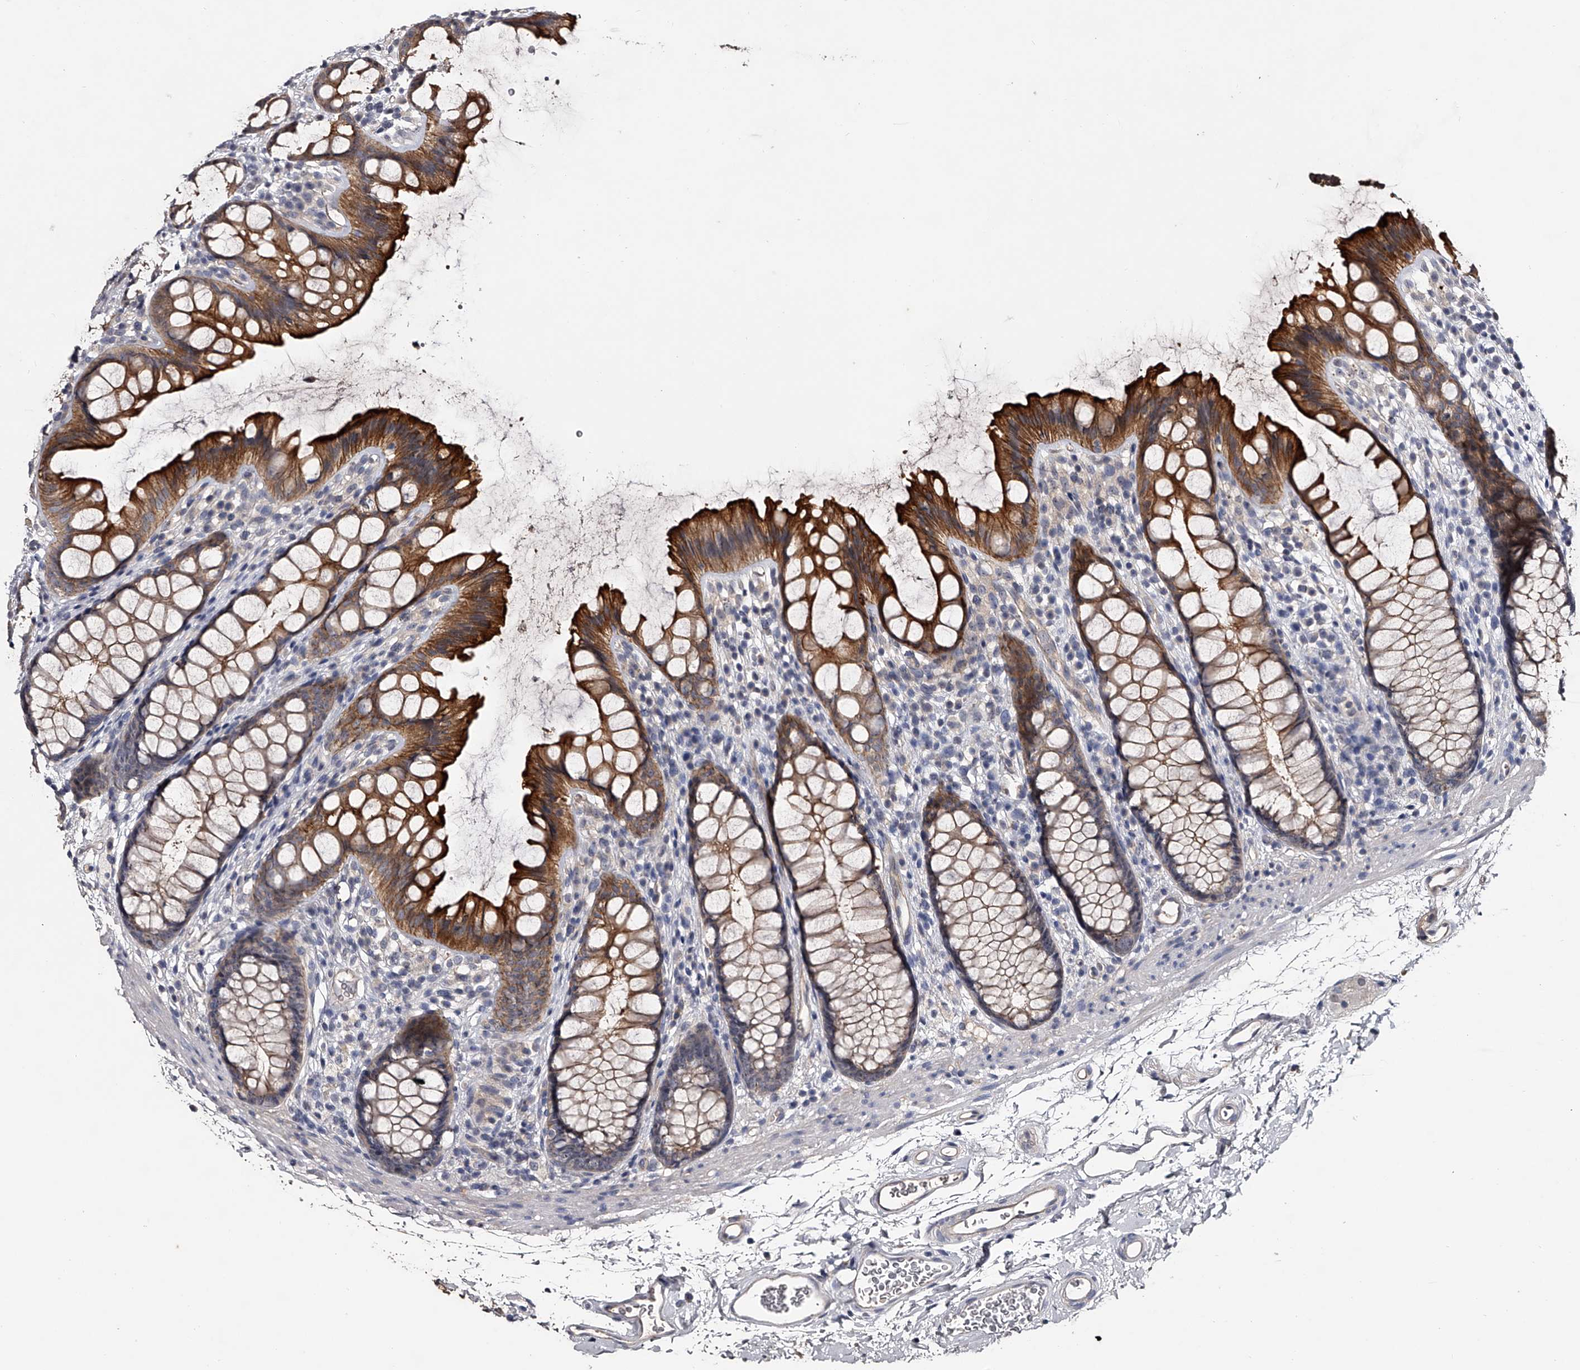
{"staining": {"intensity": "strong", "quantity": ">75%", "location": "cytoplasmic/membranous"}, "tissue": "rectum", "cell_type": "Glandular cells", "image_type": "normal", "snomed": [{"axis": "morphology", "description": "Normal tissue, NOS"}, {"axis": "topography", "description": "Rectum"}], "caption": "Protein expression analysis of normal rectum displays strong cytoplasmic/membranous staining in approximately >75% of glandular cells. Nuclei are stained in blue.", "gene": "MDN1", "patient": {"sex": "female", "age": 65}}